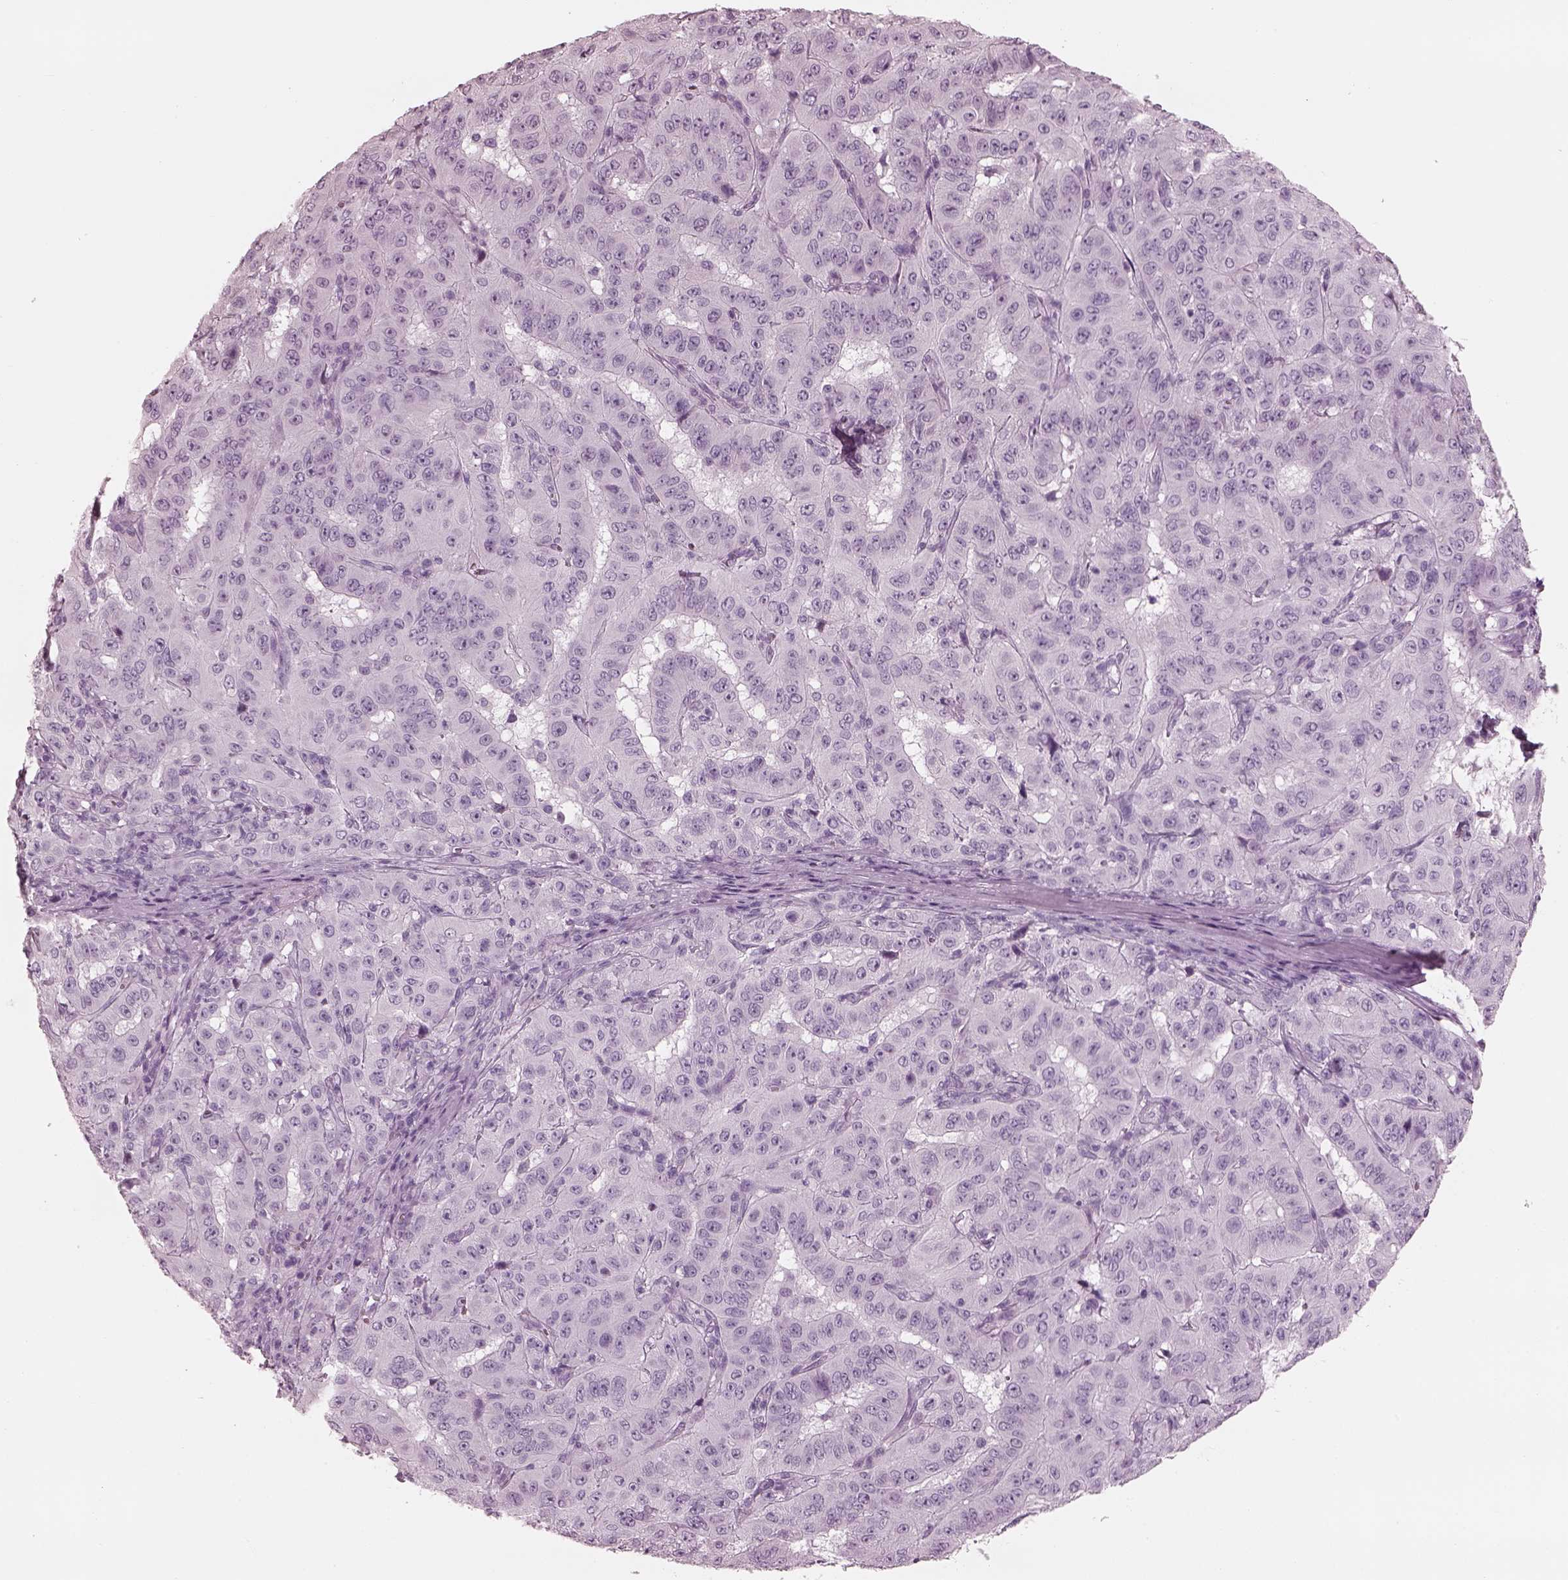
{"staining": {"intensity": "negative", "quantity": "none", "location": "none"}, "tissue": "pancreatic cancer", "cell_type": "Tumor cells", "image_type": "cancer", "snomed": [{"axis": "morphology", "description": "Adenocarcinoma, NOS"}, {"axis": "topography", "description": "Pancreas"}], "caption": "DAB immunohistochemical staining of human pancreatic adenocarcinoma demonstrates no significant staining in tumor cells. Brightfield microscopy of immunohistochemistry (IHC) stained with DAB (brown) and hematoxylin (blue), captured at high magnification.", "gene": "FABP9", "patient": {"sex": "male", "age": 63}}